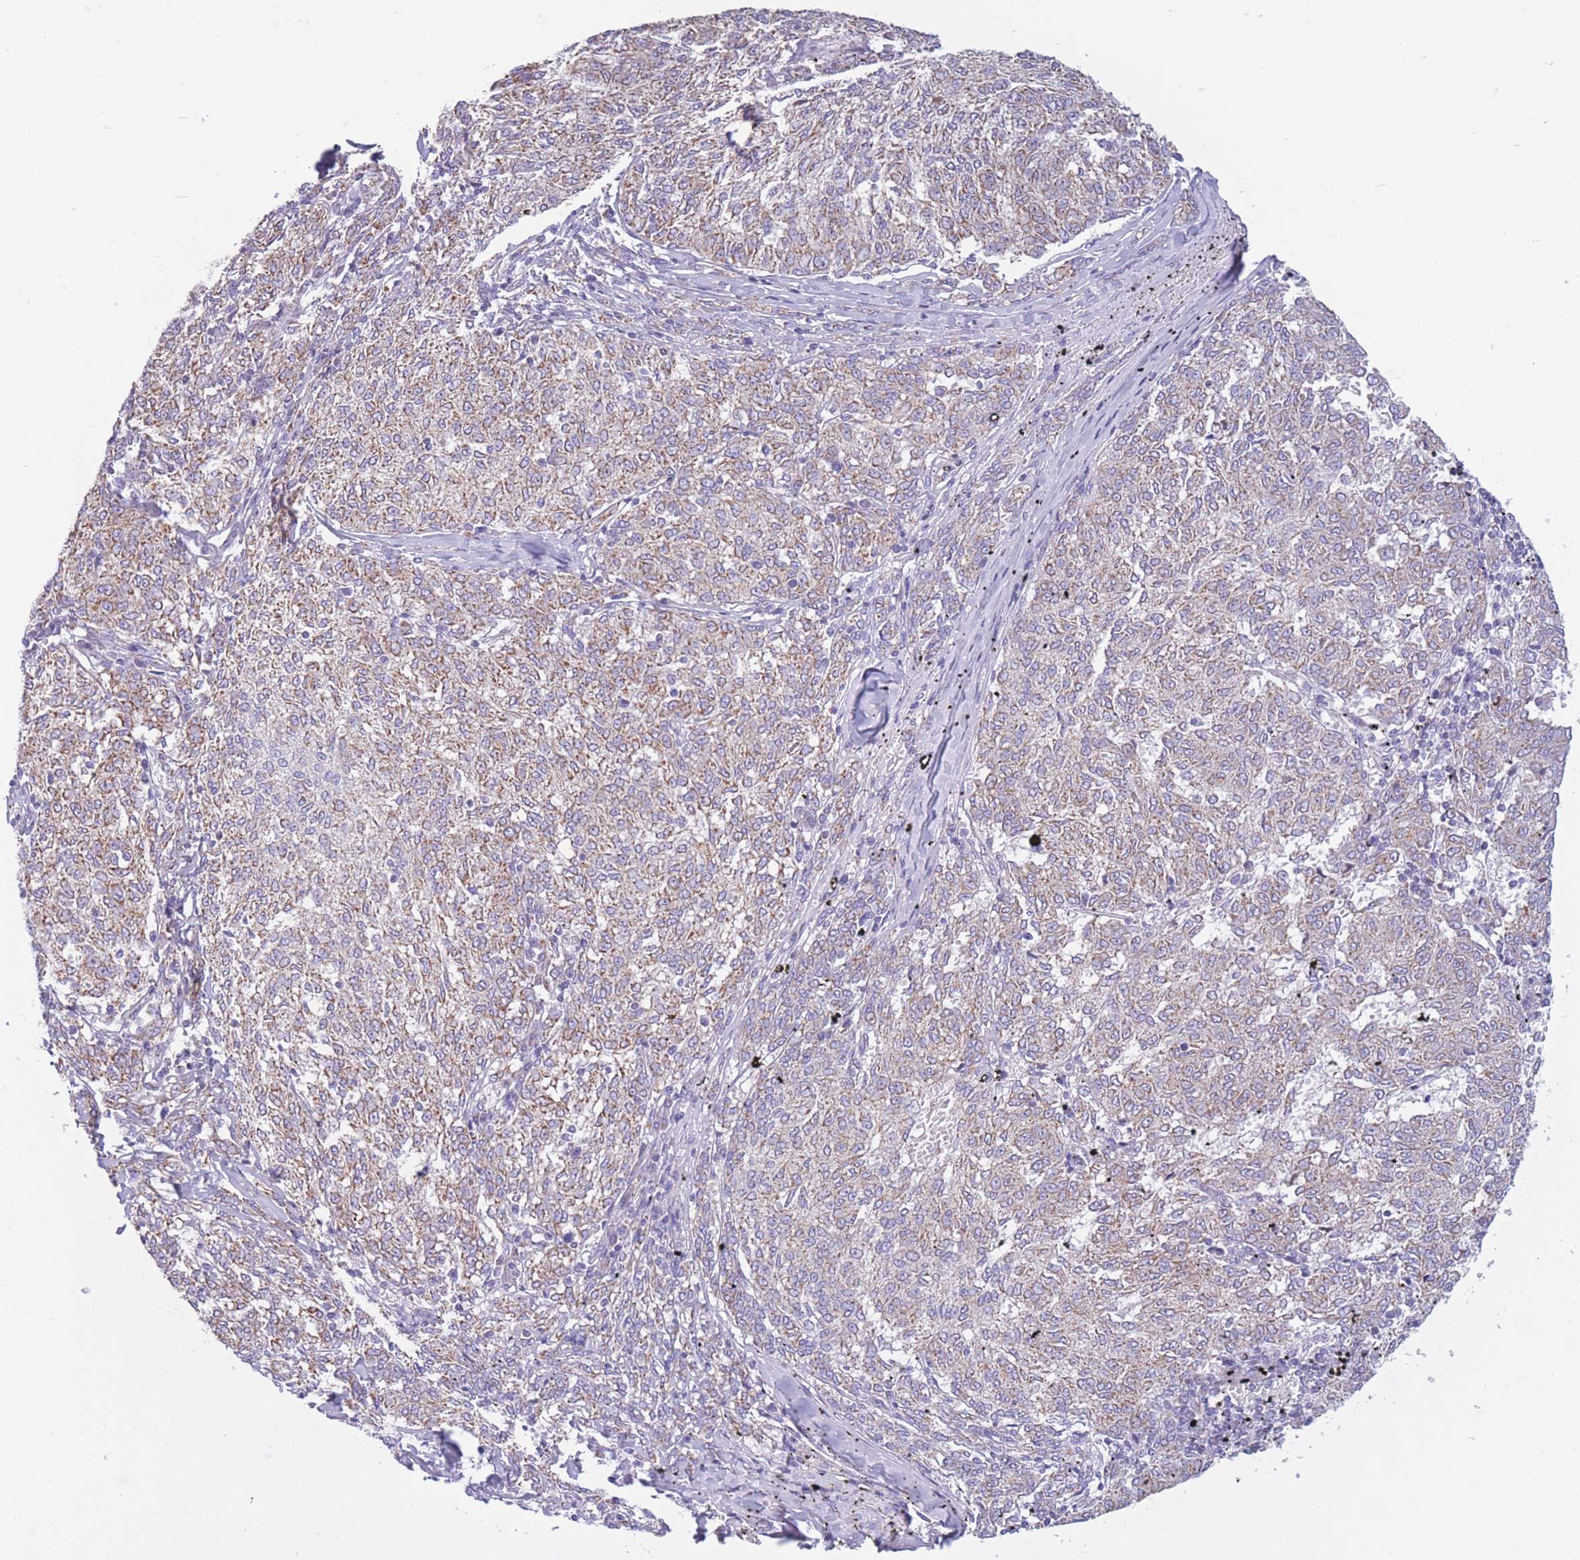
{"staining": {"intensity": "weak", "quantity": ">75%", "location": "cytoplasmic/membranous"}, "tissue": "melanoma", "cell_type": "Tumor cells", "image_type": "cancer", "snomed": [{"axis": "morphology", "description": "Malignant melanoma, NOS"}, {"axis": "topography", "description": "Skin"}], "caption": "Human melanoma stained with a protein marker exhibits weak staining in tumor cells.", "gene": "PDHA1", "patient": {"sex": "female", "age": 72}}